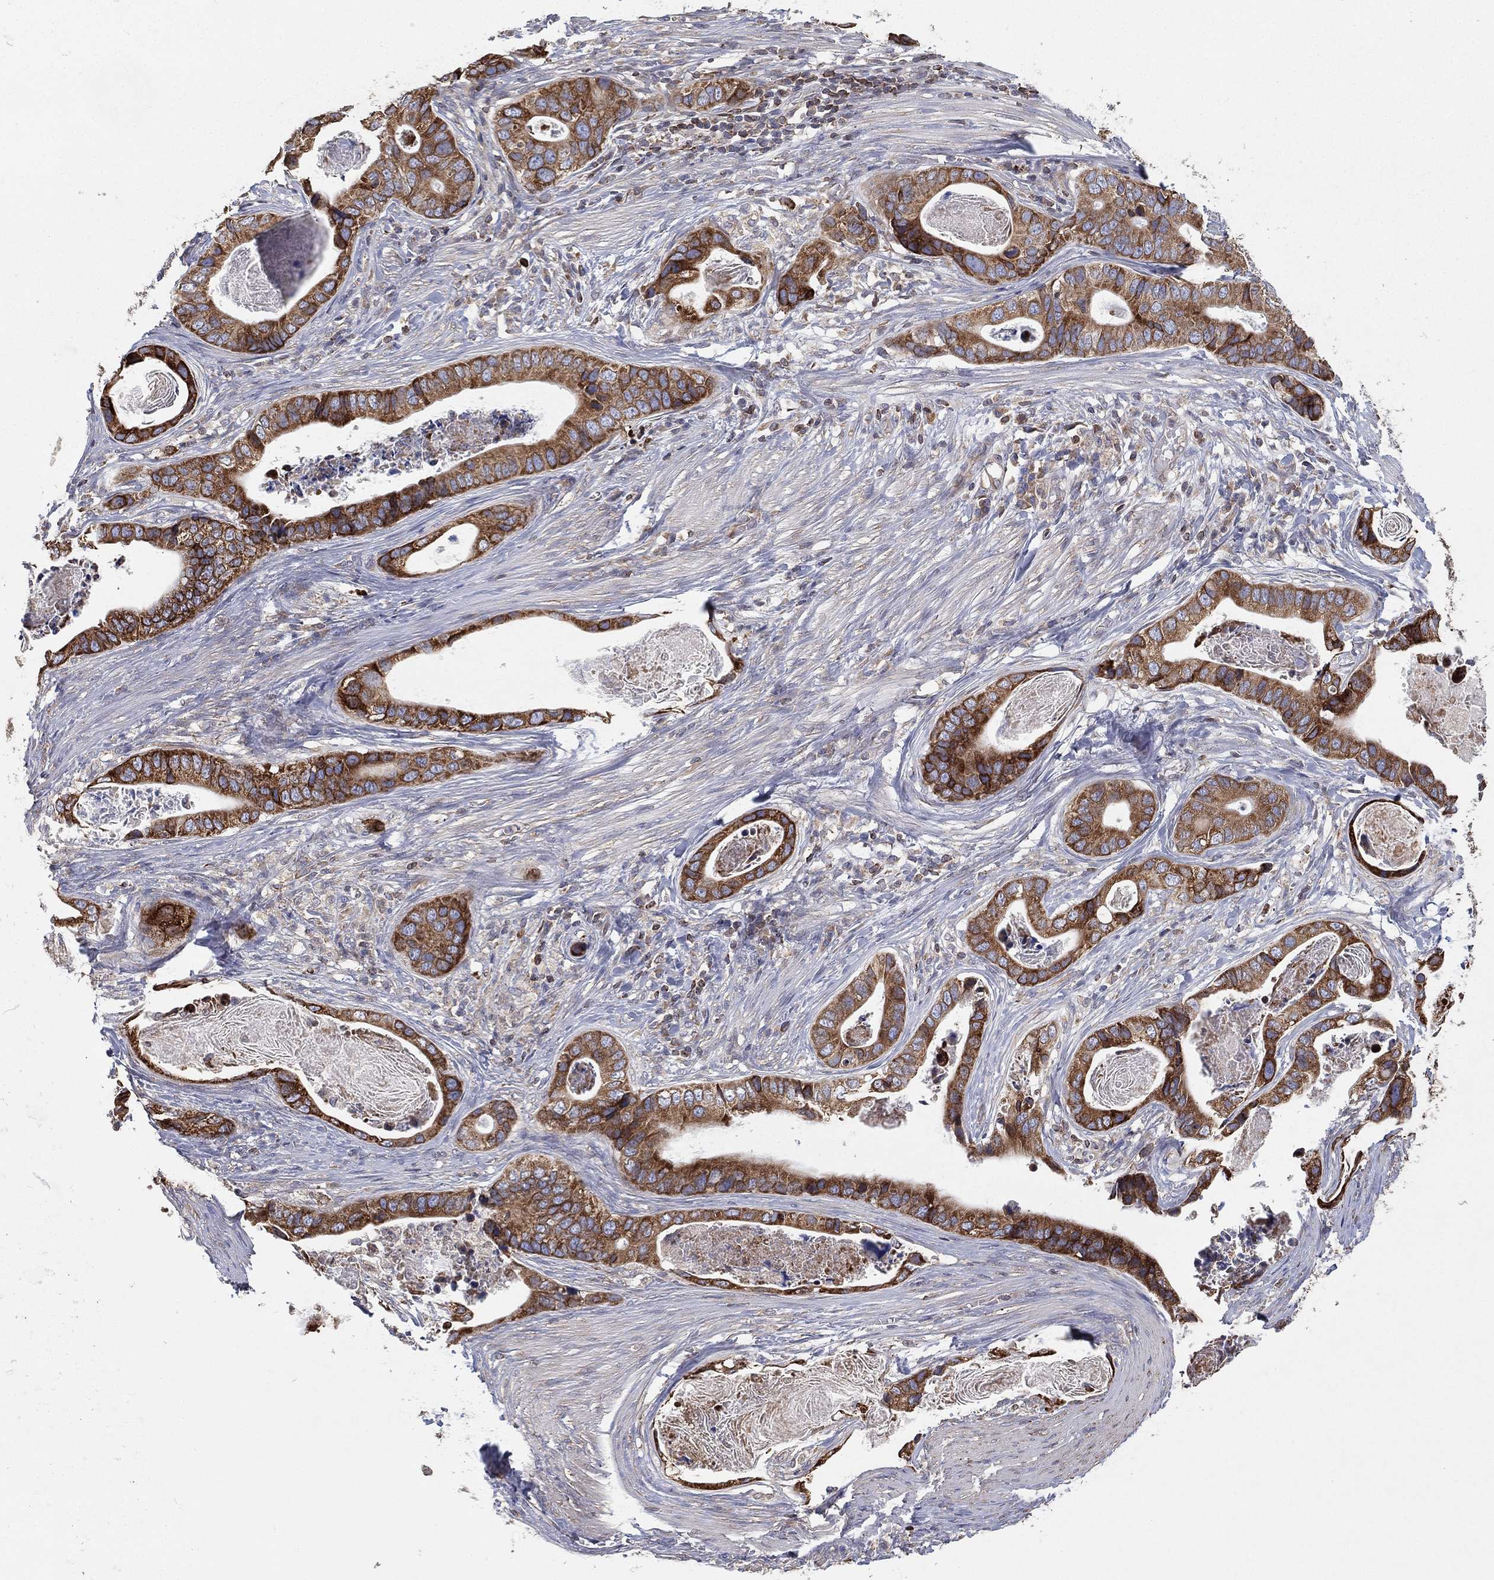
{"staining": {"intensity": "moderate", "quantity": ">75%", "location": "cytoplasmic/membranous"}, "tissue": "stomach cancer", "cell_type": "Tumor cells", "image_type": "cancer", "snomed": [{"axis": "morphology", "description": "Adenocarcinoma, NOS"}, {"axis": "topography", "description": "Stomach"}], "caption": "Adenocarcinoma (stomach) stained with a brown dye displays moderate cytoplasmic/membranous positive staining in about >75% of tumor cells.", "gene": "CYB5B", "patient": {"sex": "male", "age": 84}}